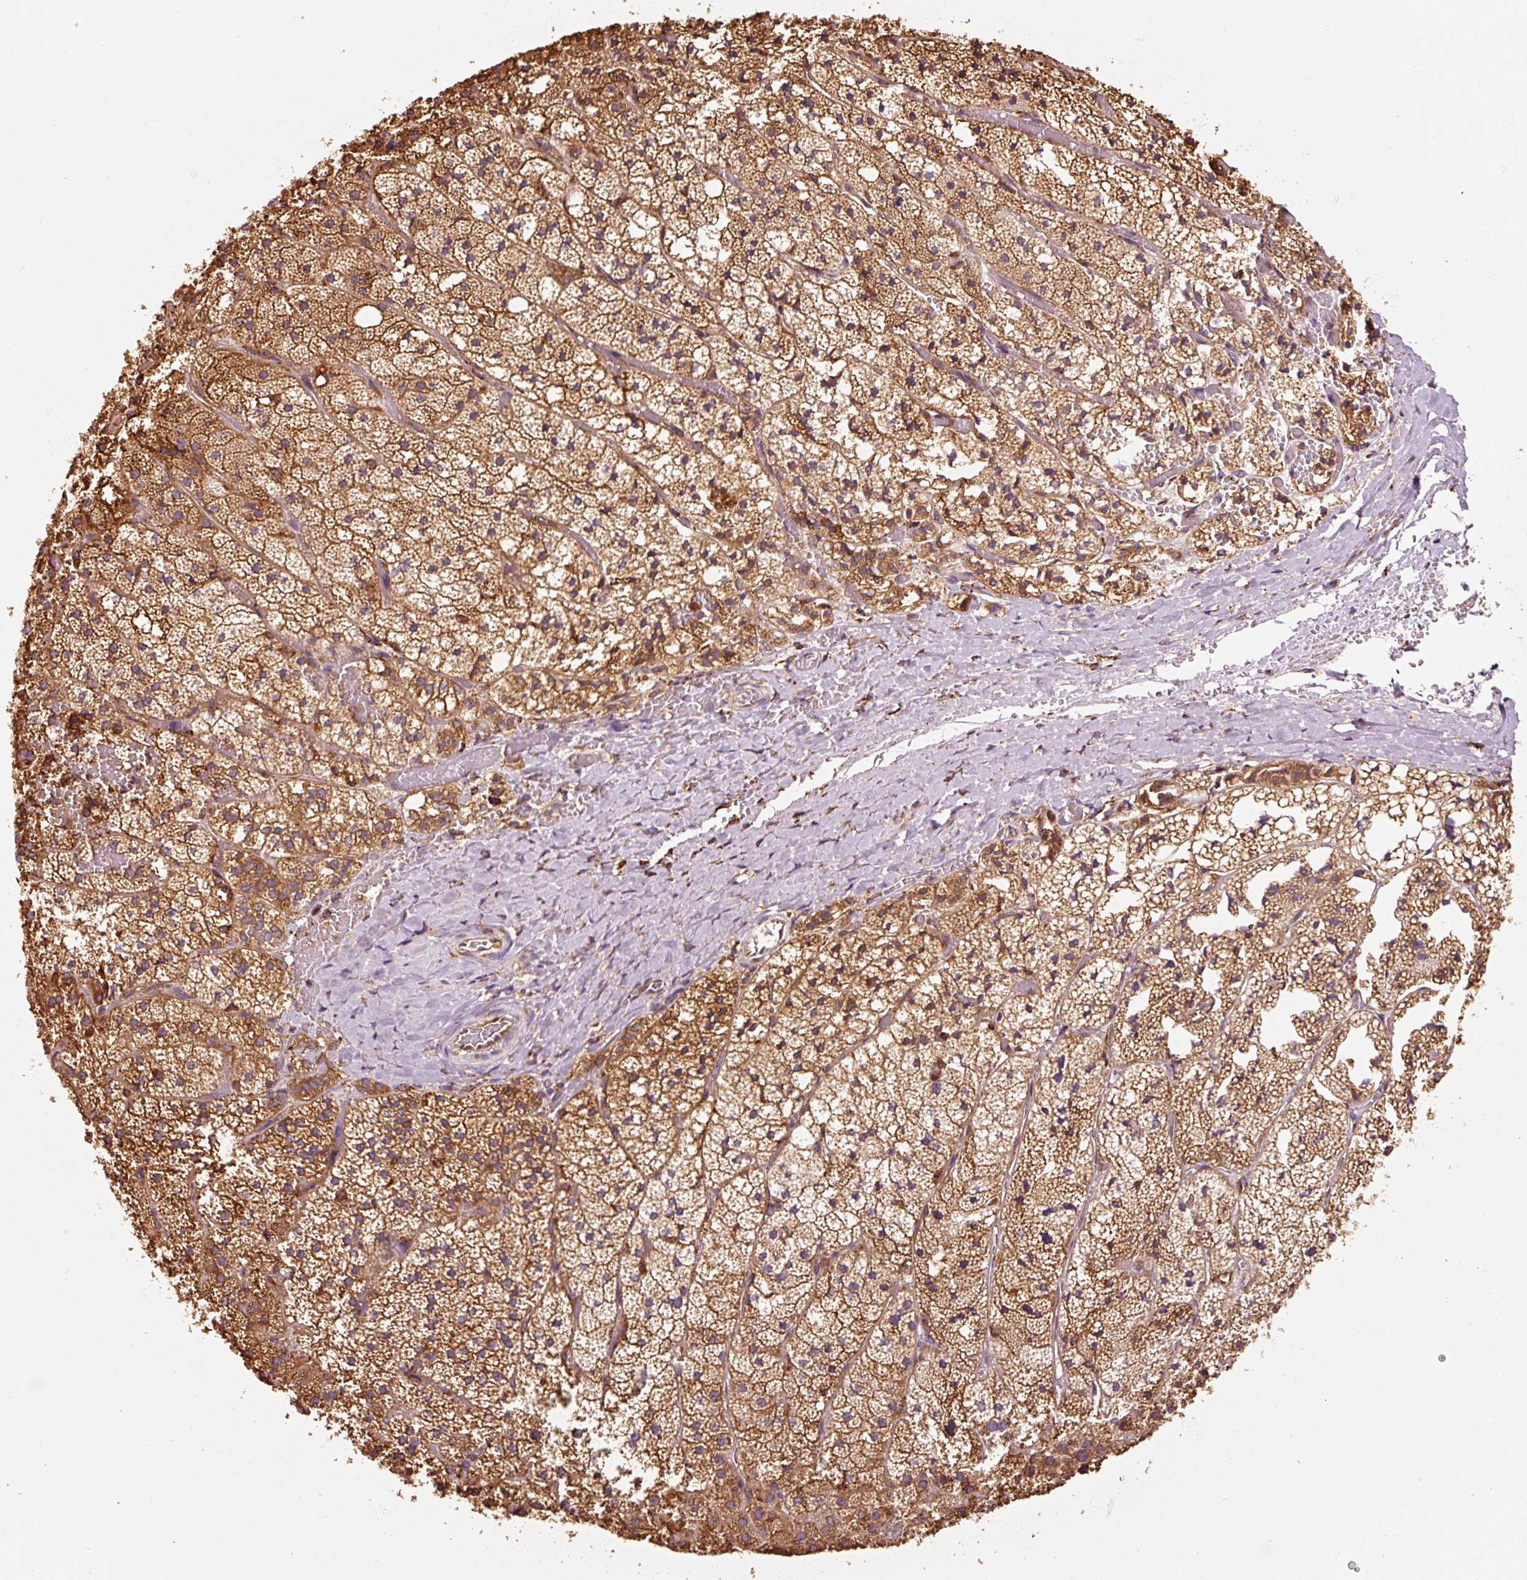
{"staining": {"intensity": "strong", "quantity": ">75%", "location": "cytoplasmic/membranous"}, "tissue": "adrenal gland", "cell_type": "Glandular cells", "image_type": "normal", "snomed": [{"axis": "morphology", "description": "Normal tissue, NOS"}, {"axis": "topography", "description": "Adrenal gland"}], "caption": "This micrograph shows immunohistochemistry (IHC) staining of unremarkable adrenal gland, with high strong cytoplasmic/membranous positivity in about >75% of glandular cells.", "gene": "ENSG00000256500", "patient": {"sex": "male", "age": 53}}